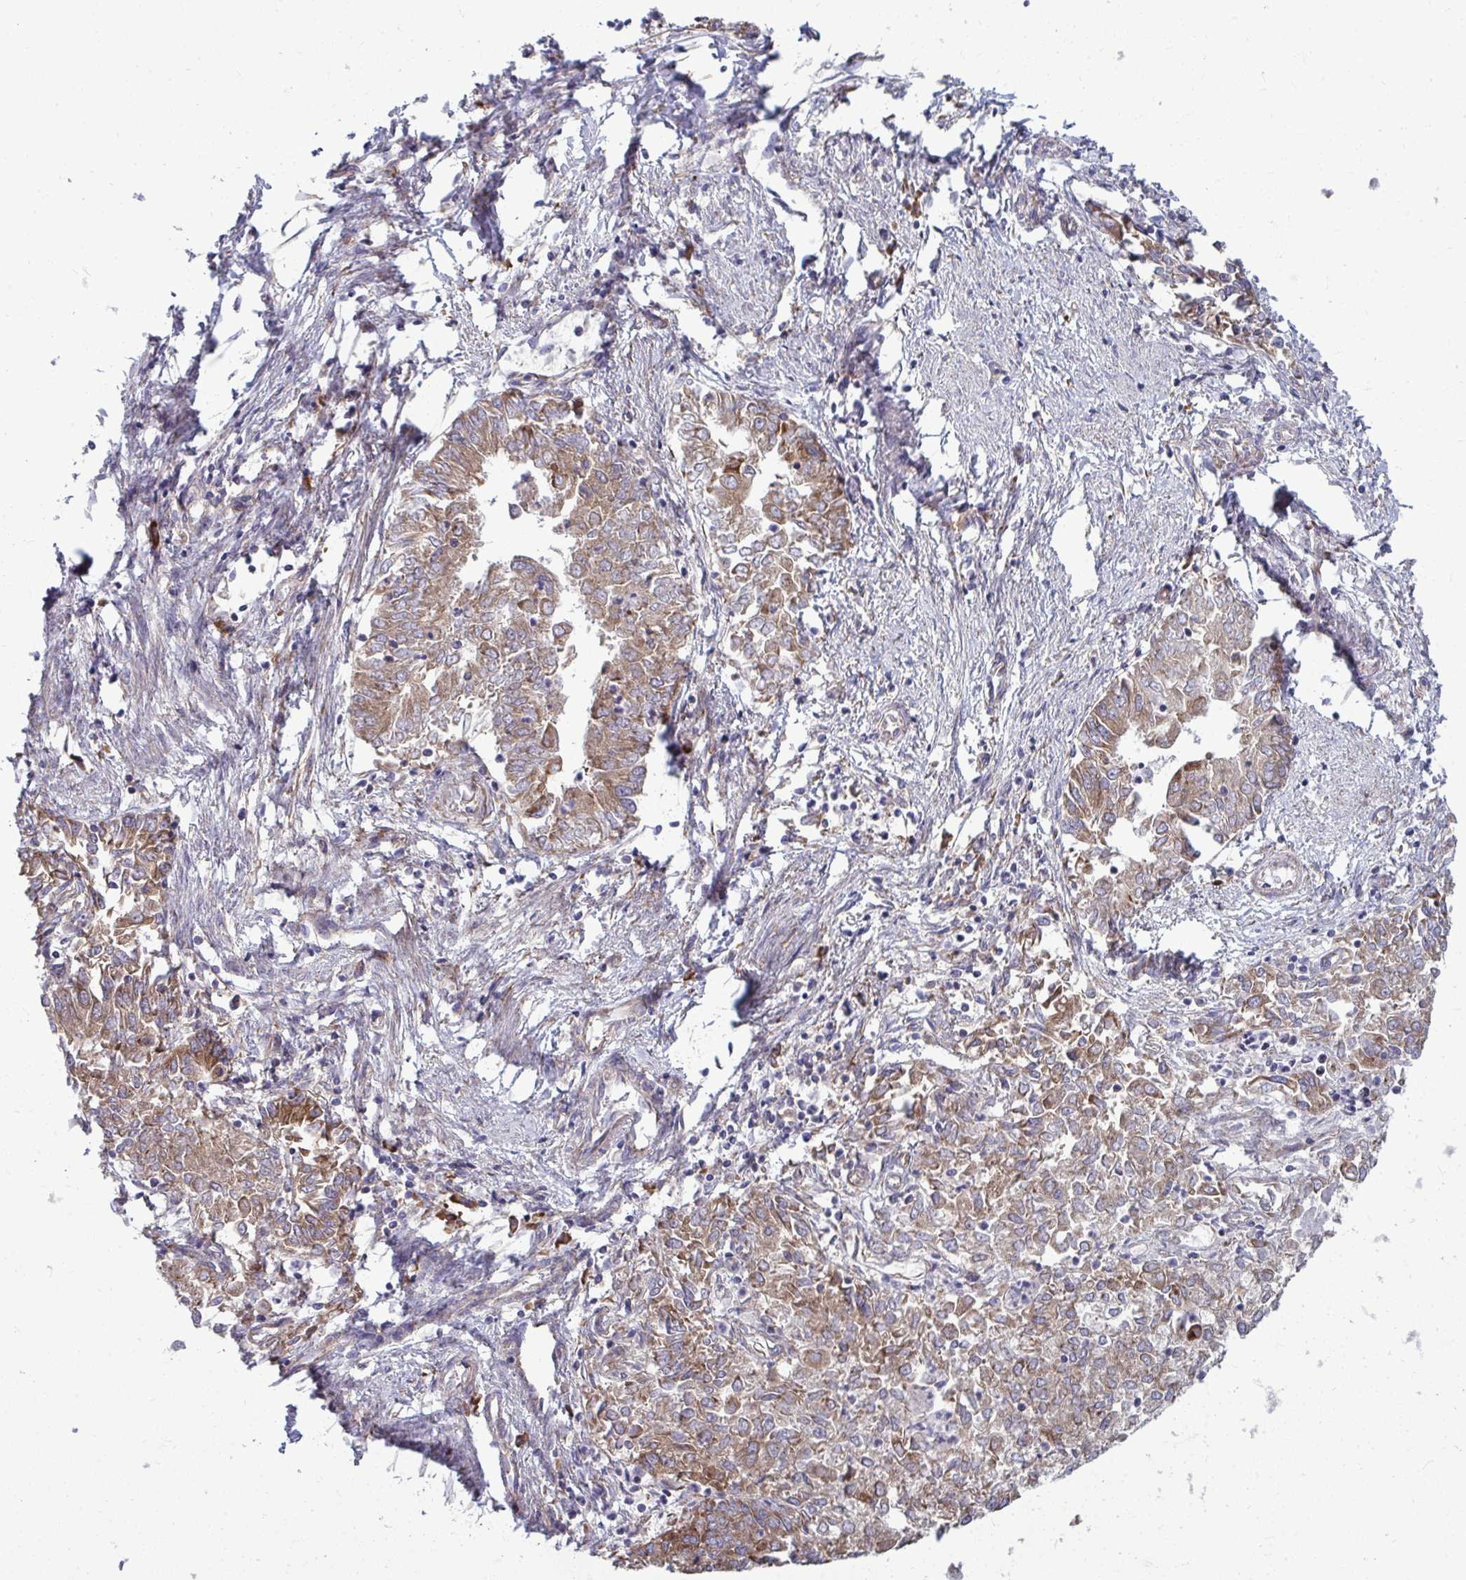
{"staining": {"intensity": "moderate", "quantity": ">75%", "location": "cytoplasmic/membranous"}, "tissue": "endometrial cancer", "cell_type": "Tumor cells", "image_type": "cancer", "snomed": [{"axis": "morphology", "description": "Adenocarcinoma, NOS"}, {"axis": "topography", "description": "Endometrium"}], "caption": "Immunohistochemical staining of endometrial adenocarcinoma displays medium levels of moderate cytoplasmic/membranous protein expression in about >75% of tumor cells. The staining is performed using DAB brown chromogen to label protein expression. The nuclei are counter-stained blue using hematoxylin.", "gene": "GFPT2", "patient": {"sex": "female", "age": 57}}